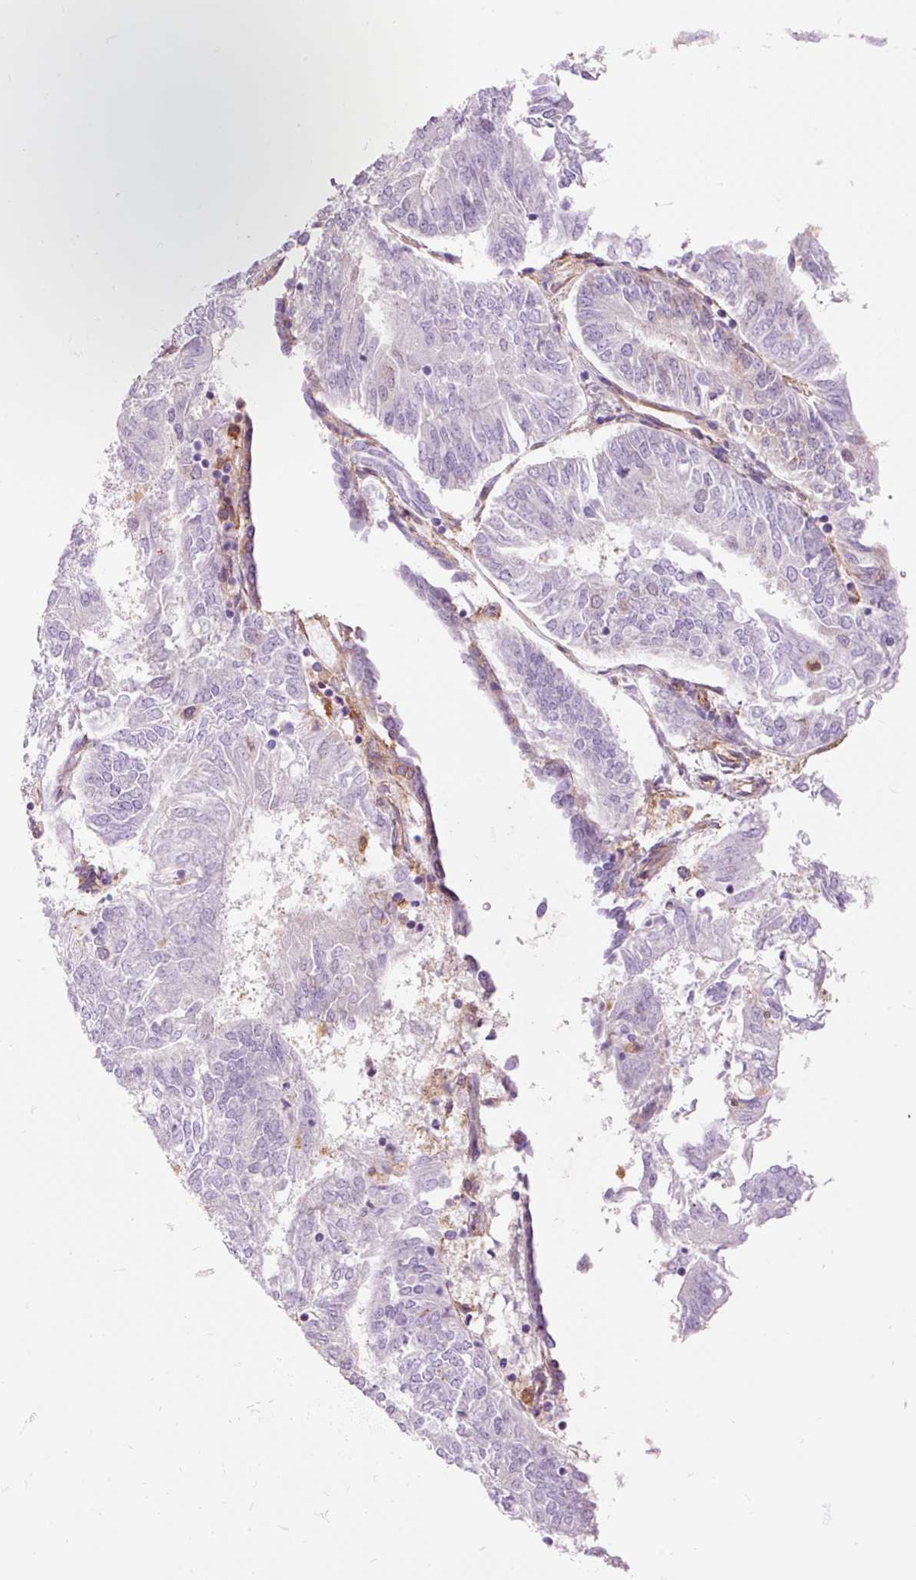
{"staining": {"intensity": "negative", "quantity": "none", "location": "none"}, "tissue": "endometrial cancer", "cell_type": "Tumor cells", "image_type": "cancer", "snomed": [{"axis": "morphology", "description": "Adenocarcinoma, NOS"}, {"axis": "topography", "description": "Endometrium"}], "caption": "Tumor cells show no significant positivity in endometrial cancer (adenocarcinoma).", "gene": "IL10RB", "patient": {"sex": "female", "age": 58}}